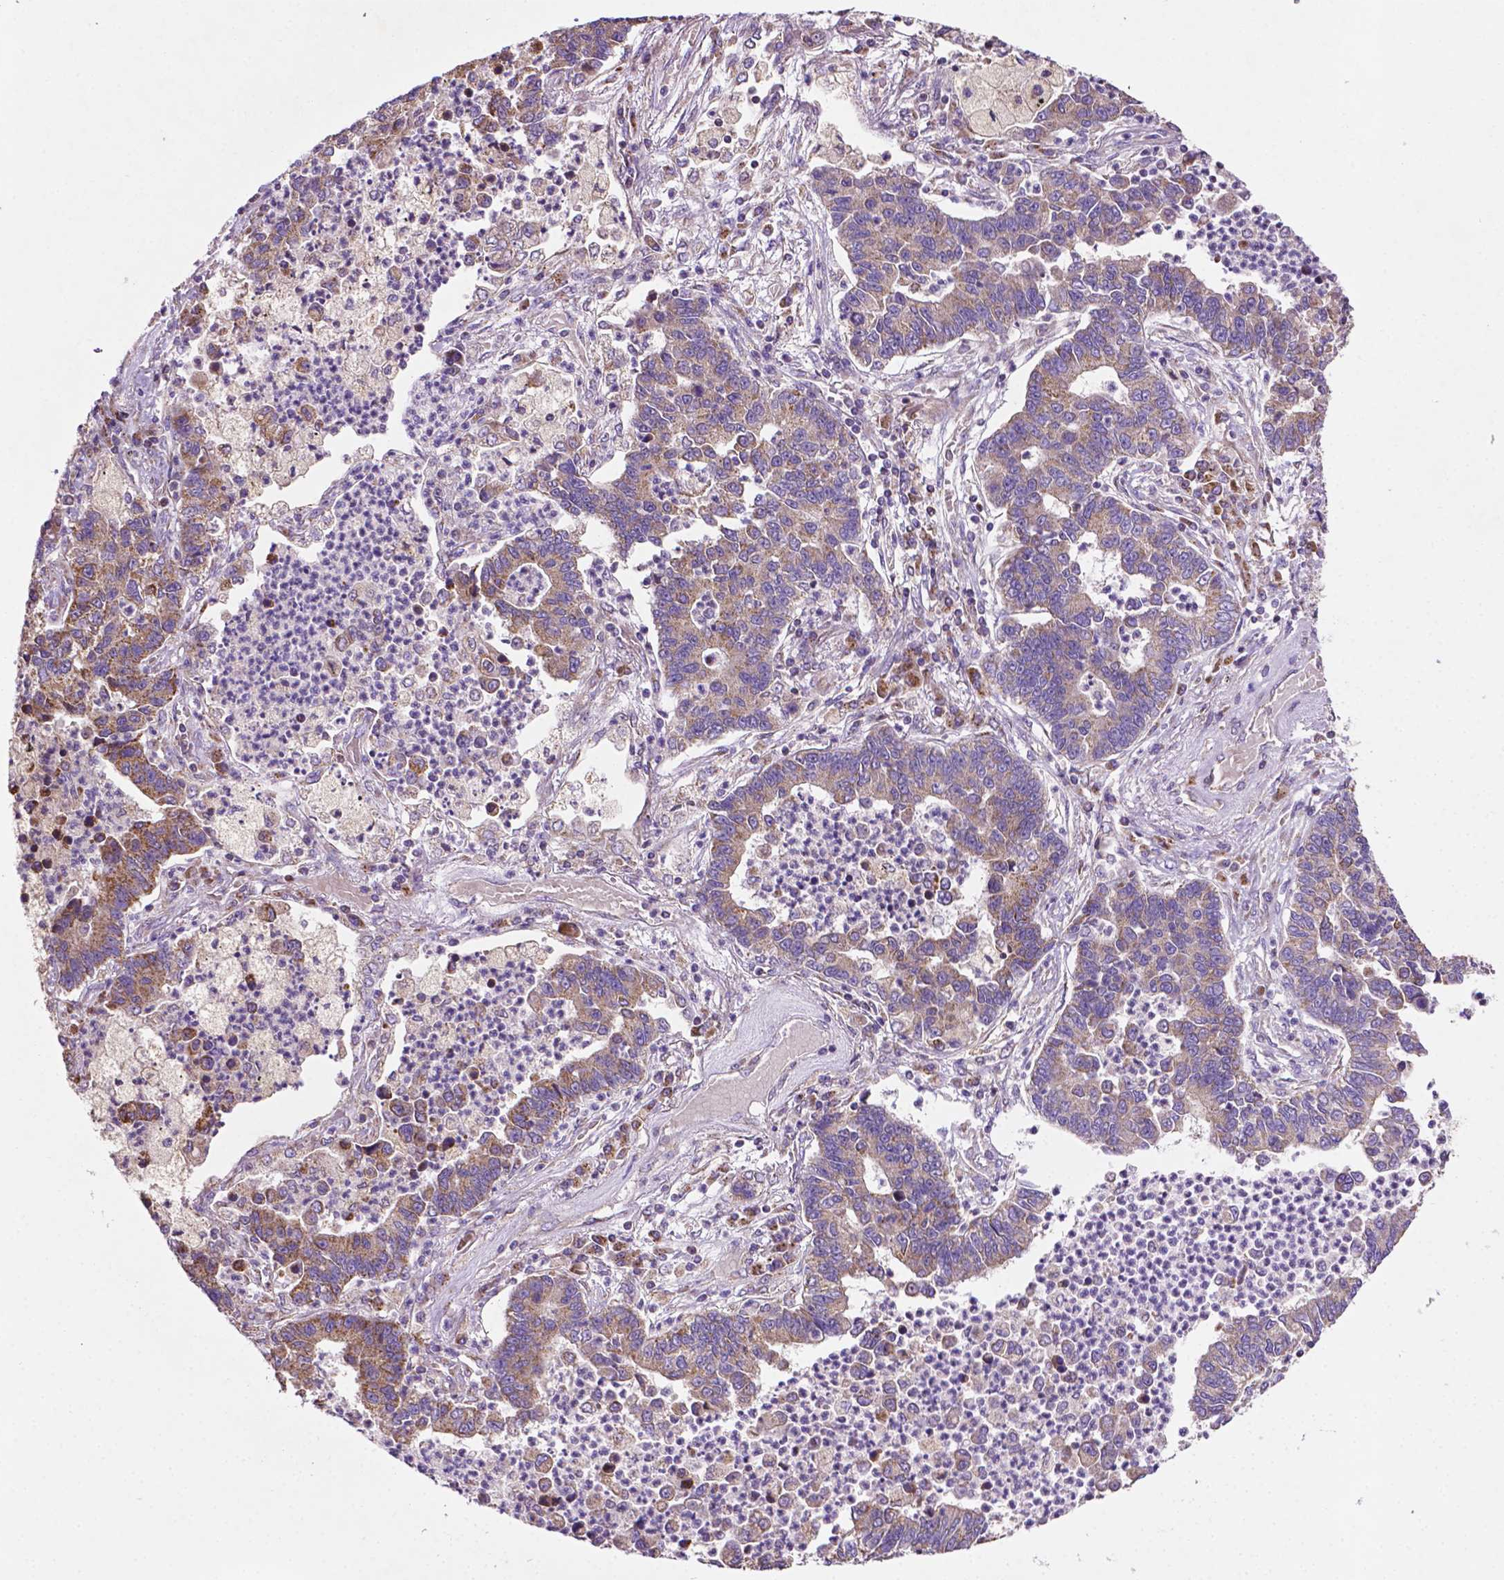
{"staining": {"intensity": "moderate", "quantity": ">75%", "location": "cytoplasmic/membranous"}, "tissue": "lung cancer", "cell_type": "Tumor cells", "image_type": "cancer", "snomed": [{"axis": "morphology", "description": "Adenocarcinoma, NOS"}, {"axis": "topography", "description": "Lung"}], "caption": "Immunohistochemistry of human lung adenocarcinoma exhibits medium levels of moderate cytoplasmic/membranous expression in approximately >75% of tumor cells. Nuclei are stained in blue.", "gene": "ILVBL", "patient": {"sex": "female", "age": 57}}